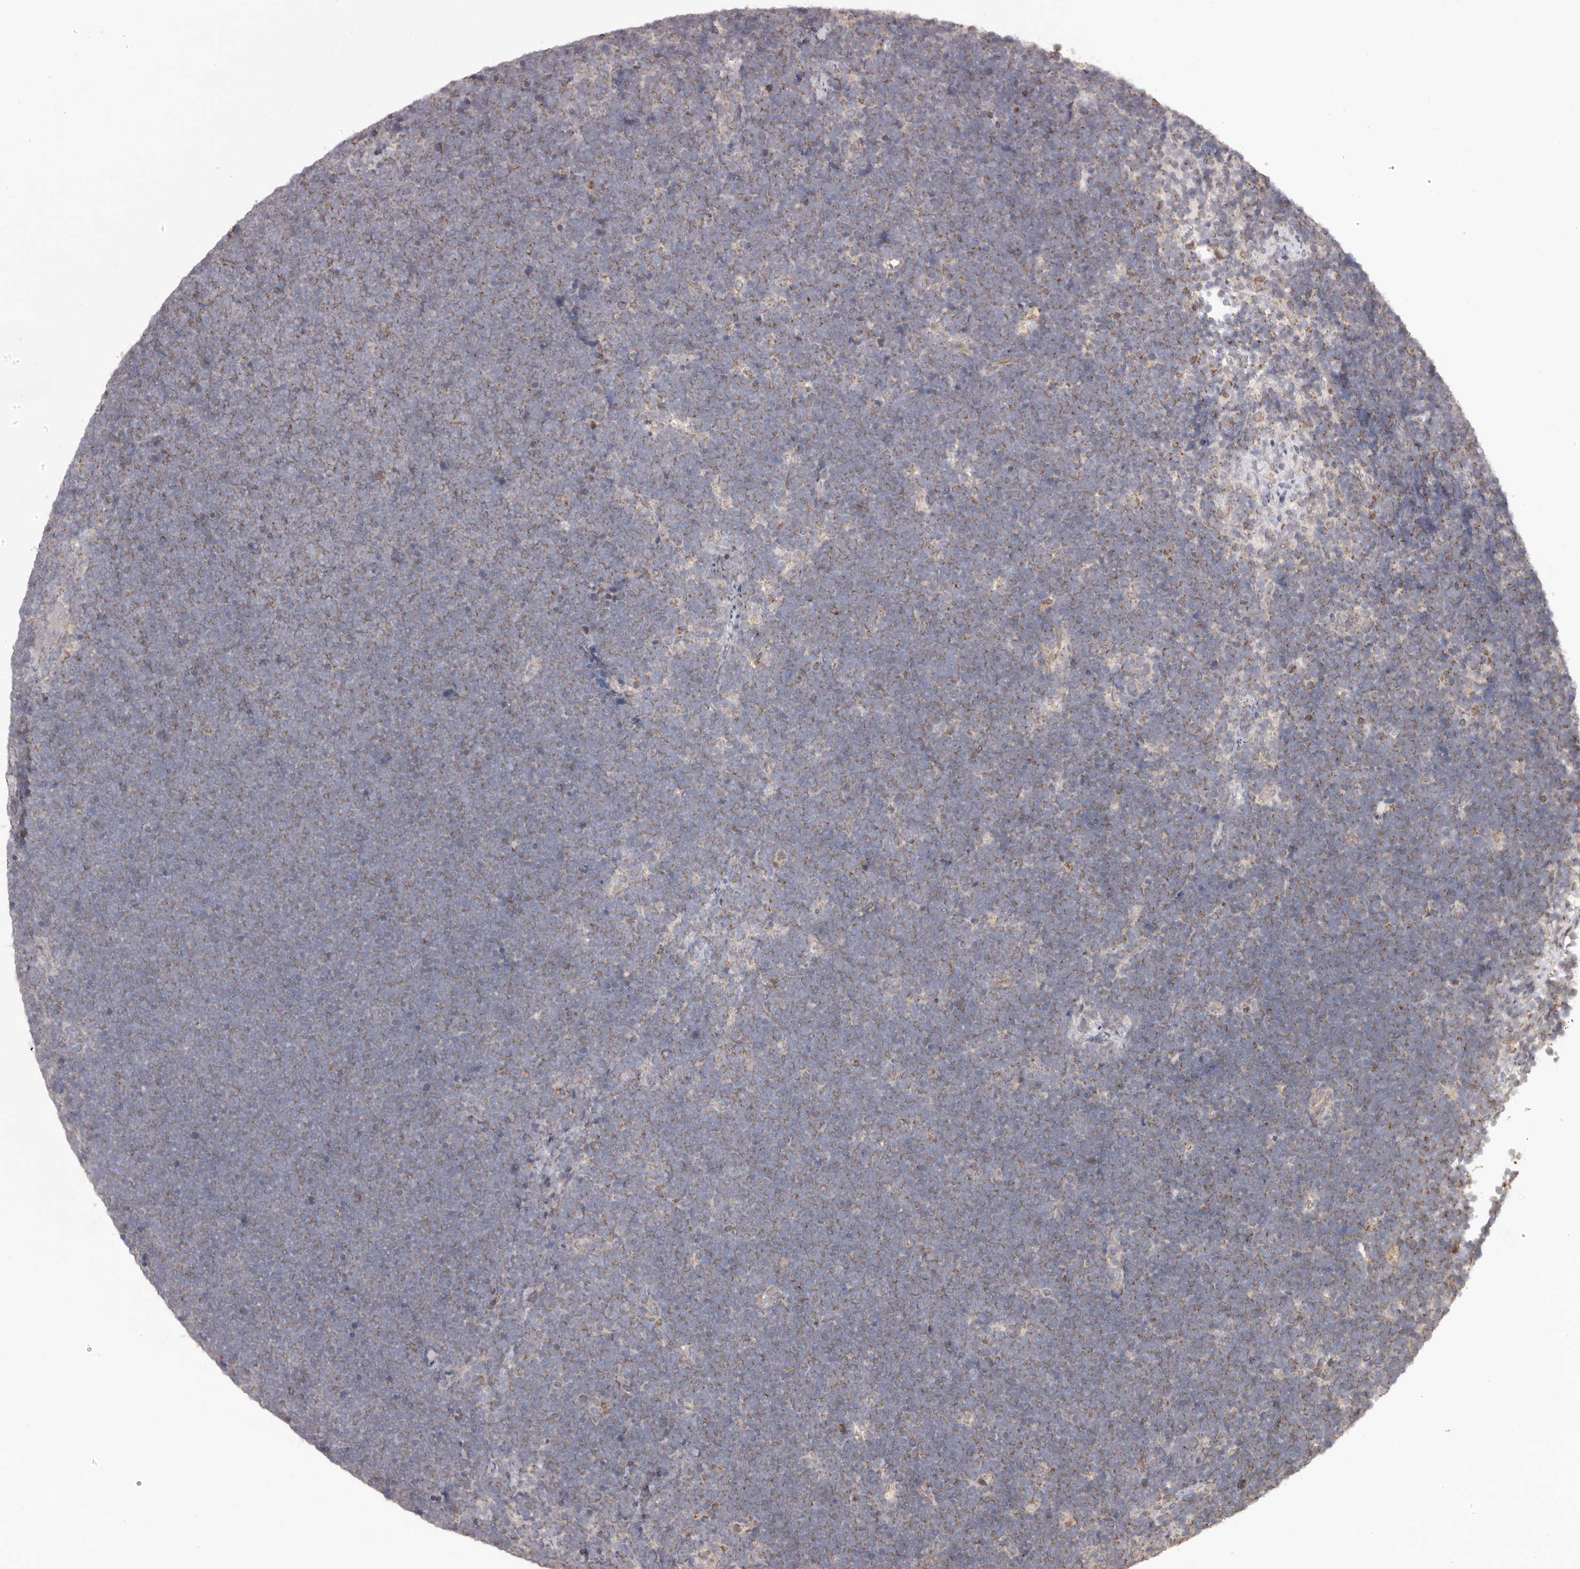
{"staining": {"intensity": "moderate", "quantity": "25%-75%", "location": "cytoplasmic/membranous"}, "tissue": "lymphoma", "cell_type": "Tumor cells", "image_type": "cancer", "snomed": [{"axis": "morphology", "description": "Malignant lymphoma, non-Hodgkin's type, High grade"}, {"axis": "topography", "description": "Lymph node"}], "caption": "A histopathology image of human malignant lymphoma, non-Hodgkin's type (high-grade) stained for a protein exhibits moderate cytoplasmic/membranous brown staining in tumor cells.", "gene": "CHRM2", "patient": {"sex": "male", "age": 13}}